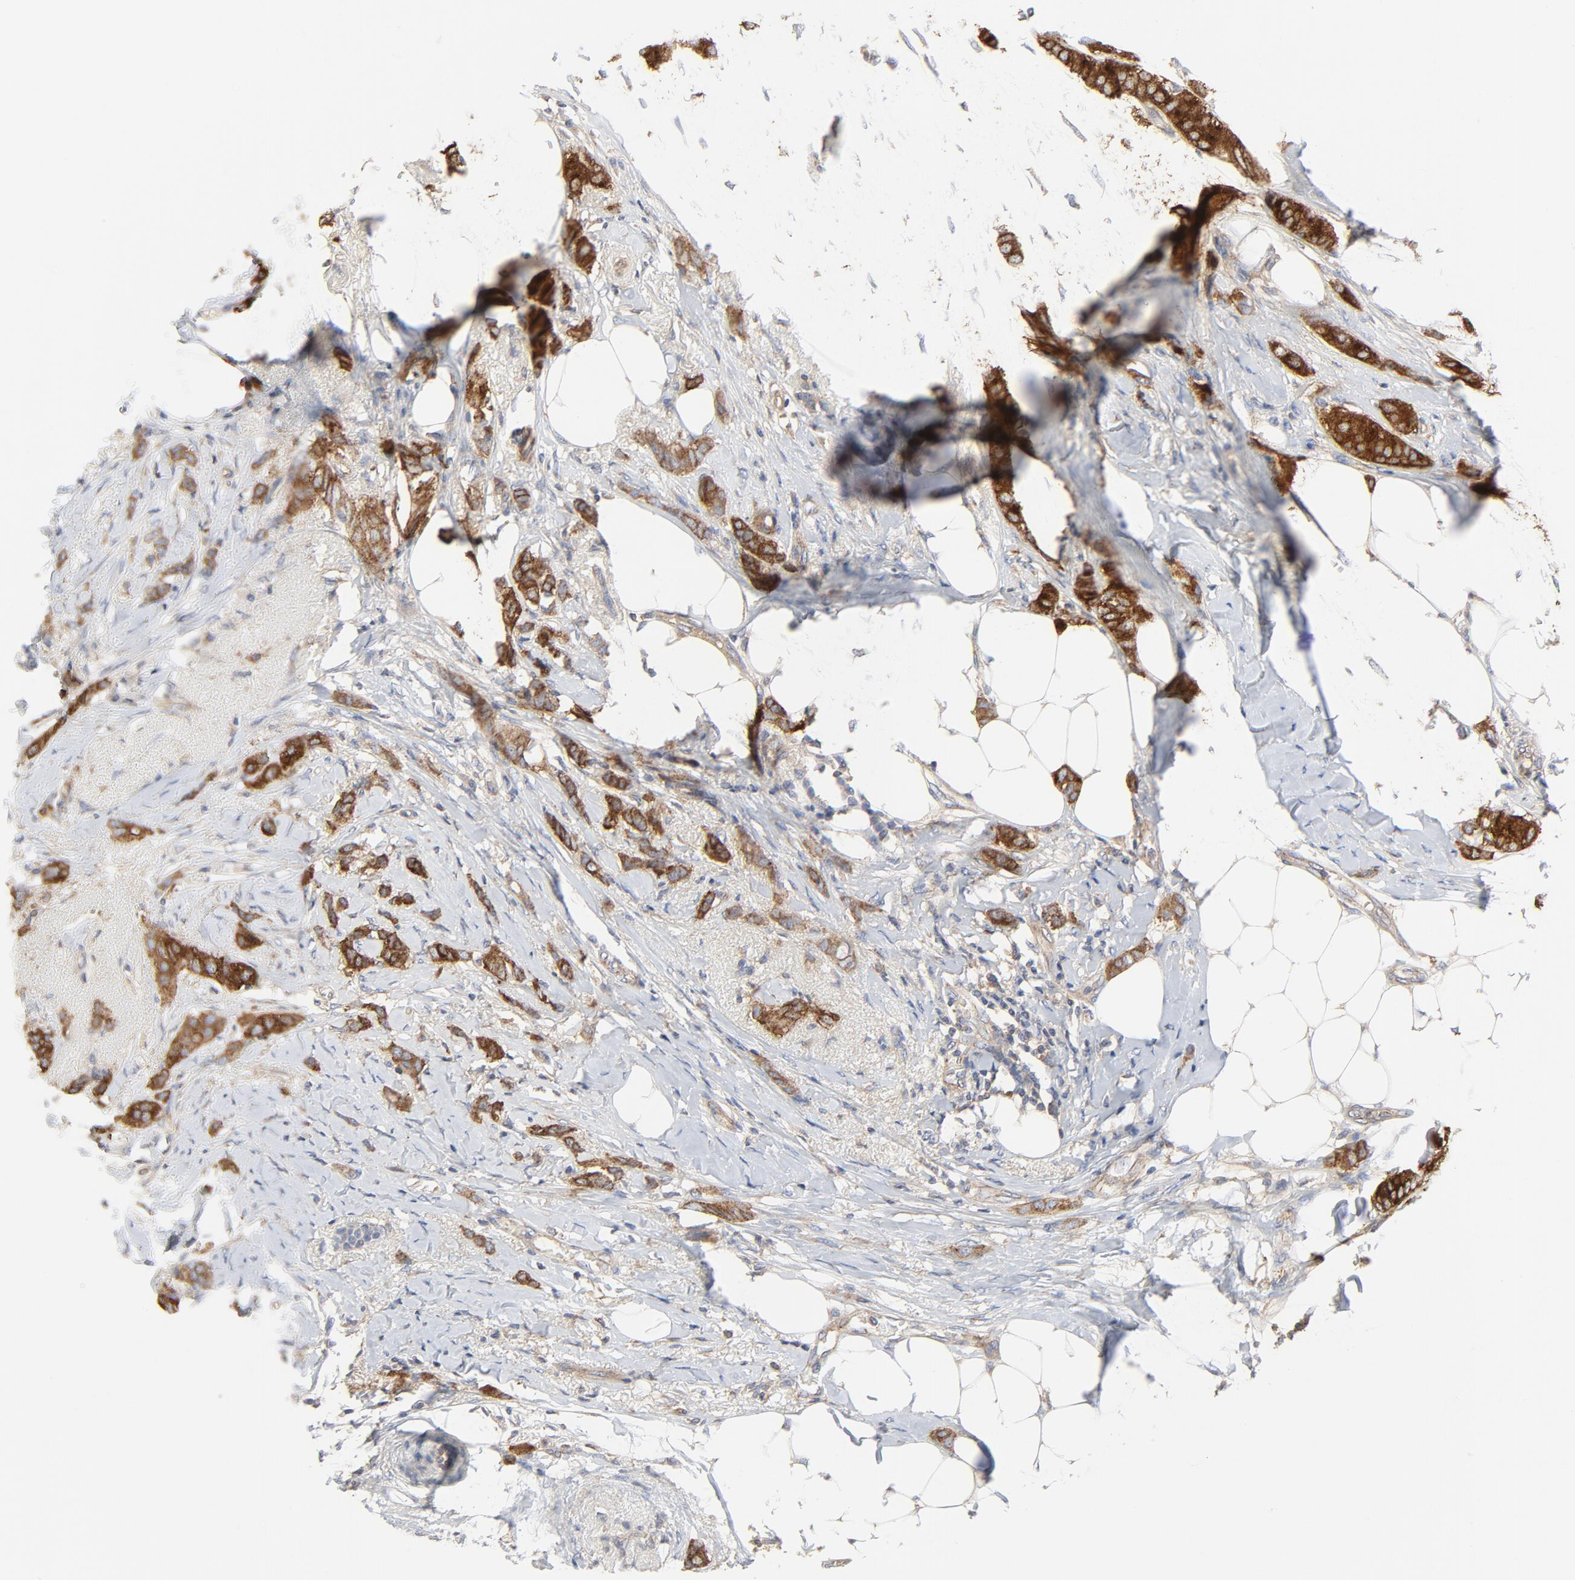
{"staining": {"intensity": "strong", "quantity": ">75%", "location": "cytoplasmic/membranous"}, "tissue": "breast cancer", "cell_type": "Tumor cells", "image_type": "cancer", "snomed": [{"axis": "morphology", "description": "Lobular carcinoma"}, {"axis": "topography", "description": "Breast"}], "caption": "Immunohistochemical staining of lobular carcinoma (breast) demonstrates strong cytoplasmic/membranous protein expression in about >75% of tumor cells. Ihc stains the protein of interest in brown and the nuclei are stained blue.", "gene": "RABEP1", "patient": {"sex": "female", "age": 55}}